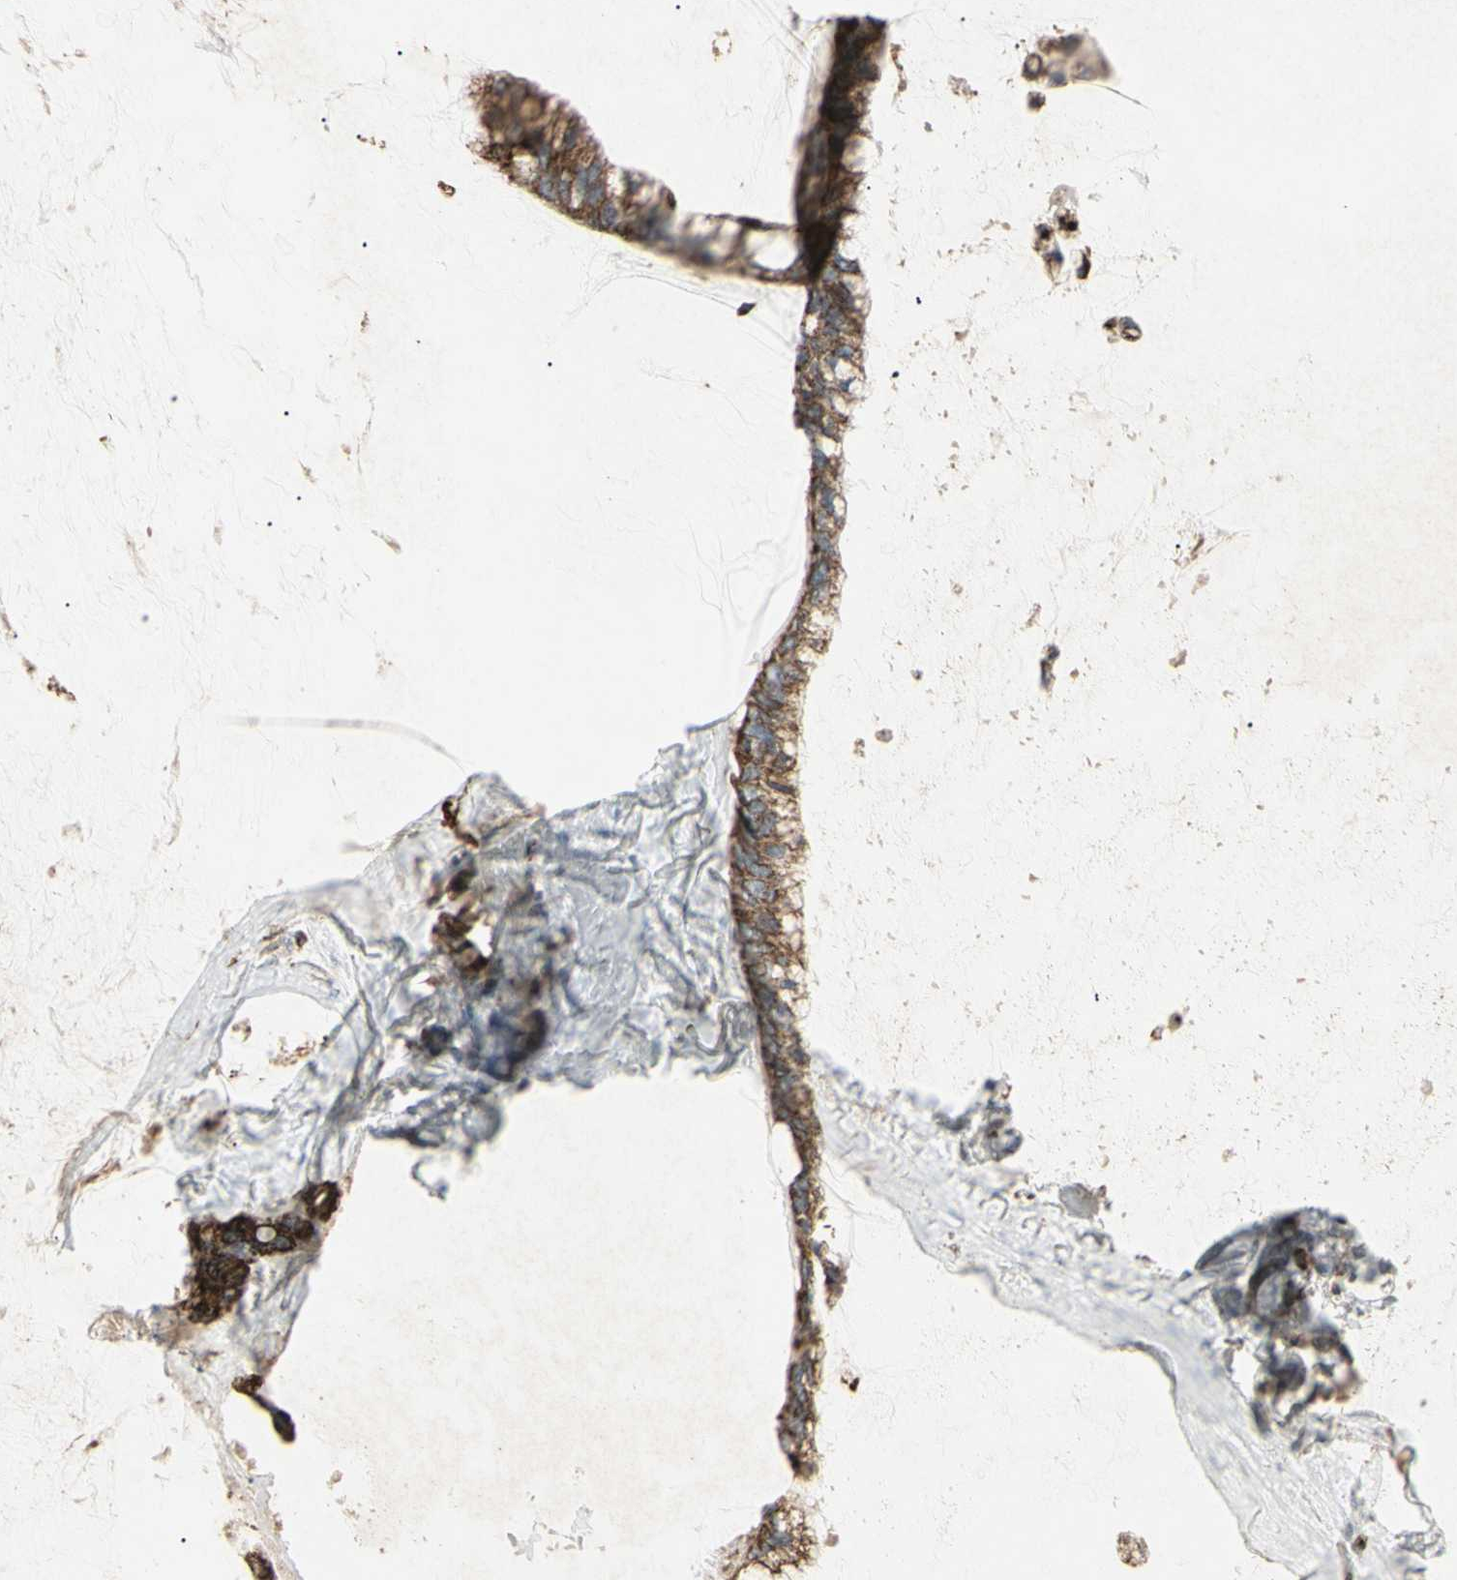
{"staining": {"intensity": "strong", "quantity": ">75%", "location": "cytoplasmic/membranous"}, "tissue": "ovarian cancer", "cell_type": "Tumor cells", "image_type": "cancer", "snomed": [{"axis": "morphology", "description": "Cystadenocarcinoma, mucinous, NOS"}, {"axis": "topography", "description": "Ovary"}], "caption": "Protein analysis of ovarian cancer (mucinous cystadenocarcinoma) tissue reveals strong cytoplasmic/membranous expression in approximately >75% of tumor cells.", "gene": "CYB5R1", "patient": {"sex": "female", "age": 39}}